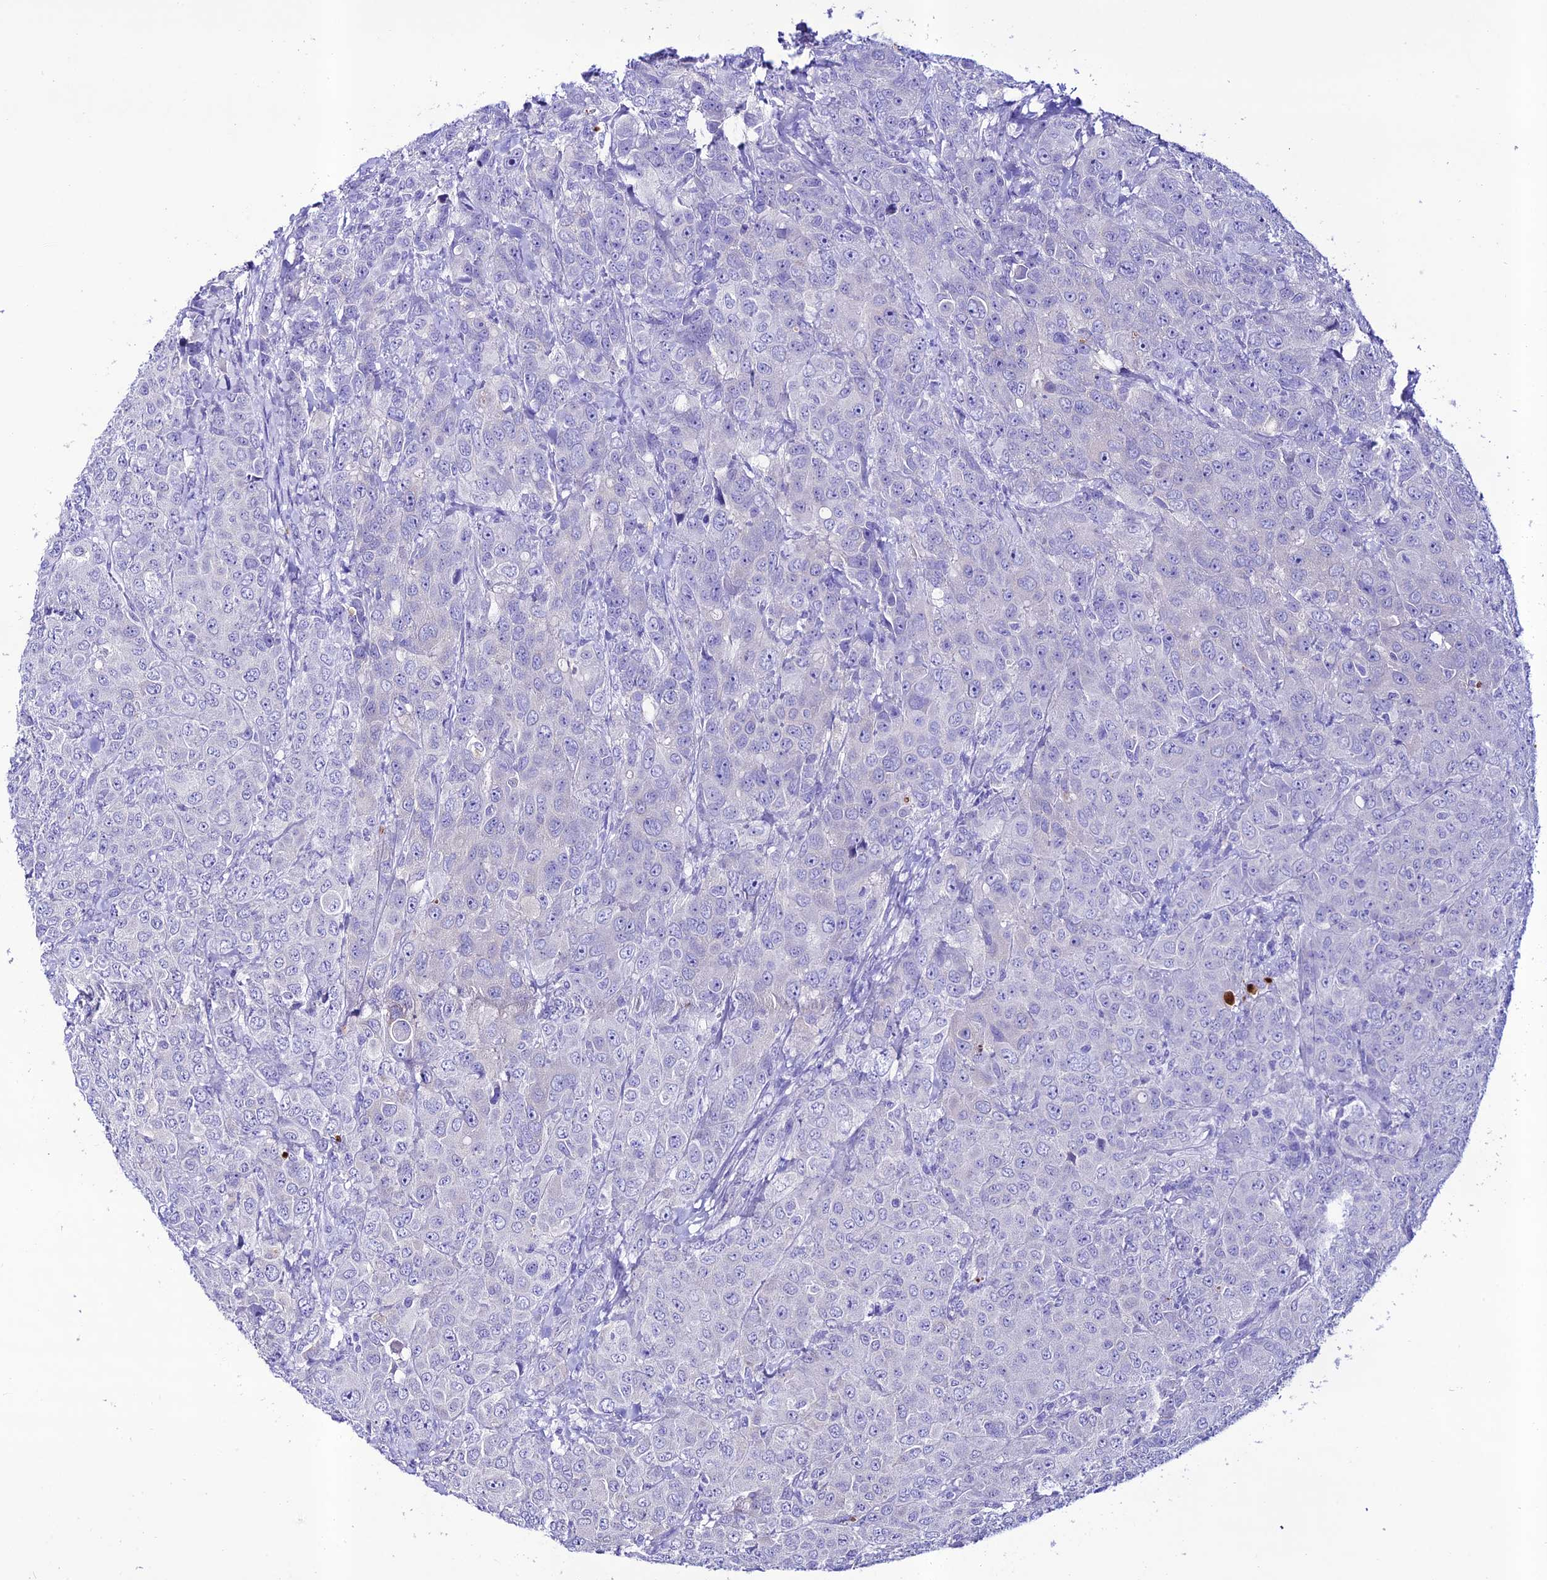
{"staining": {"intensity": "negative", "quantity": "none", "location": "none"}, "tissue": "breast cancer", "cell_type": "Tumor cells", "image_type": "cancer", "snomed": [{"axis": "morphology", "description": "Duct carcinoma"}, {"axis": "topography", "description": "Breast"}], "caption": "The histopathology image displays no staining of tumor cells in breast invasive ductal carcinoma.", "gene": "NLRP6", "patient": {"sex": "female", "age": 43}}